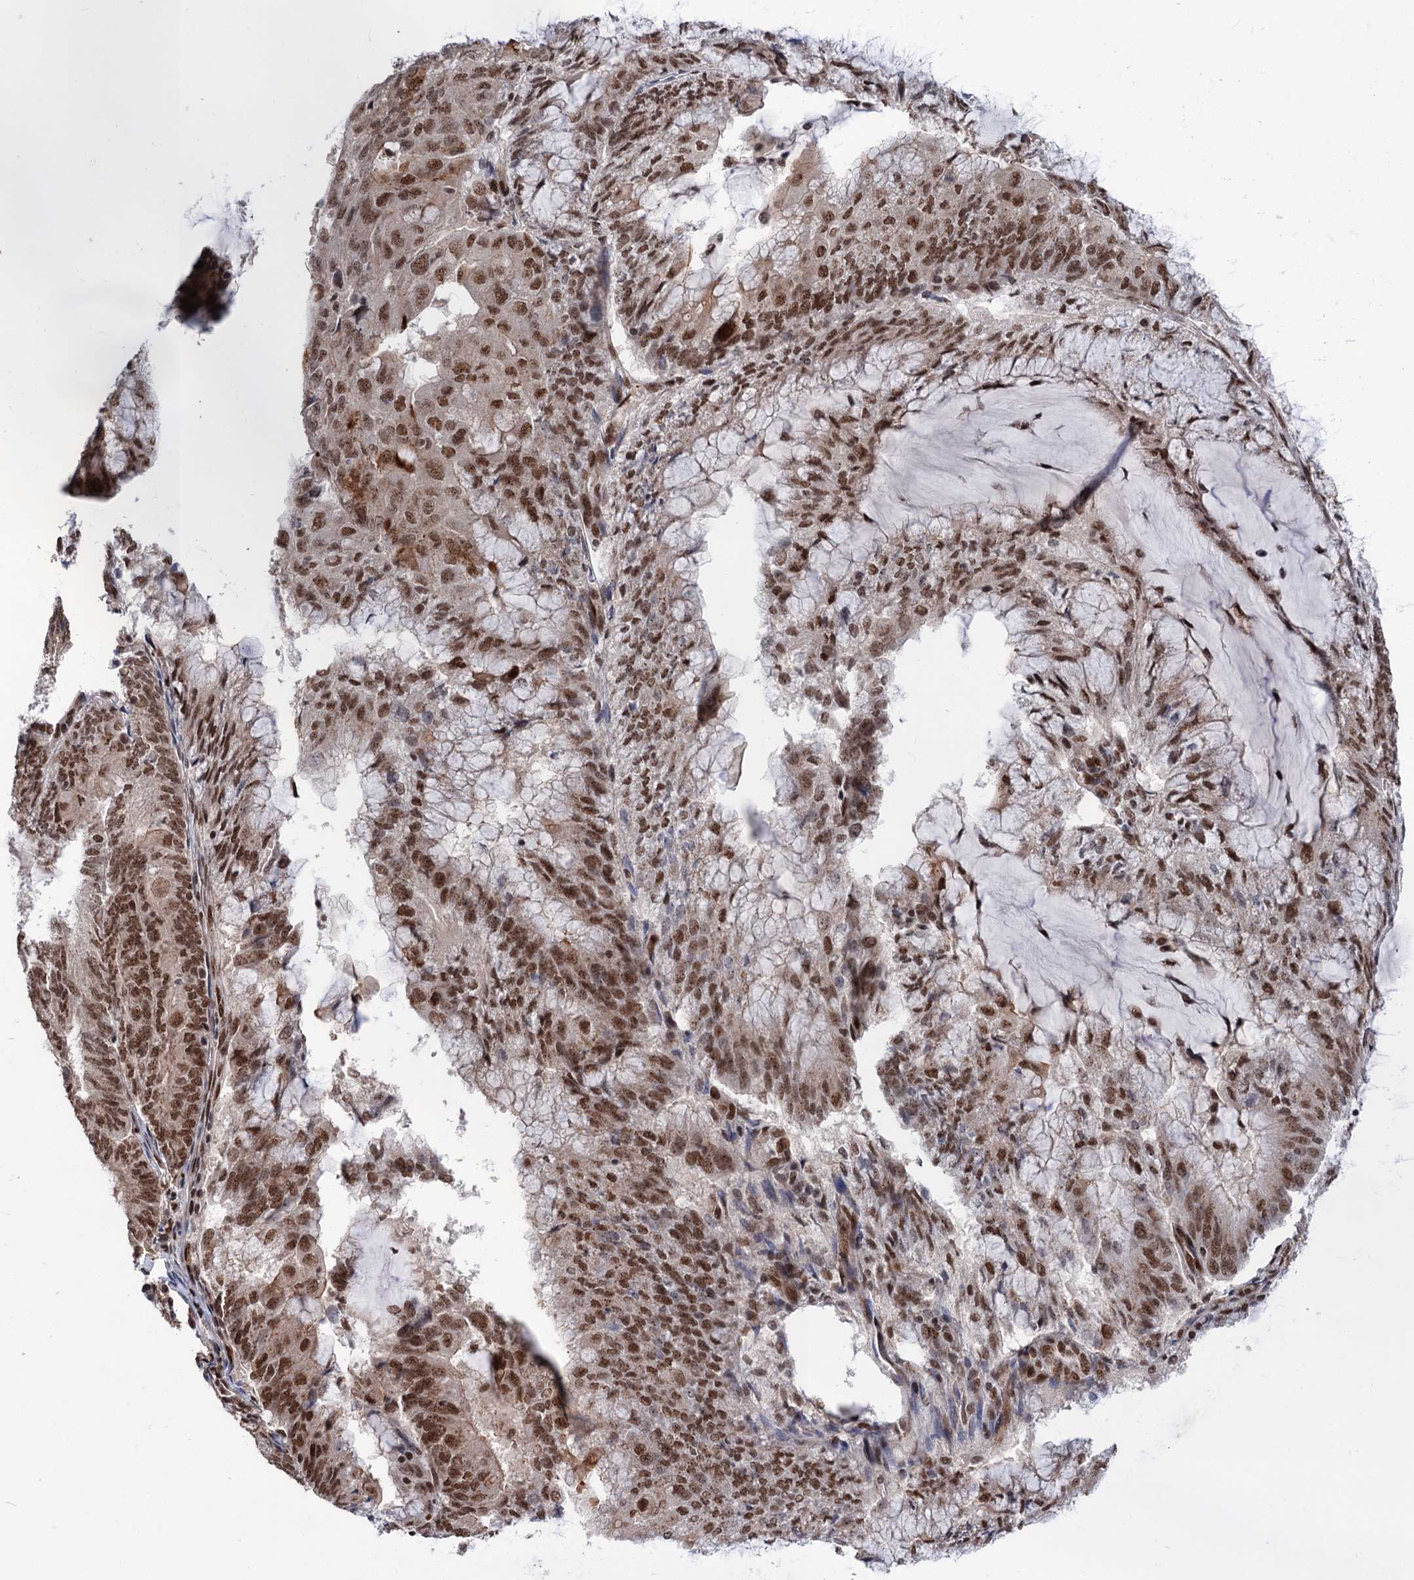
{"staining": {"intensity": "strong", "quantity": ">75%", "location": "cytoplasmic/membranous,nuclear"}, "tissue": "endometrial cancer", "cell_type": "Tumor cells", "image_type": "cancer", "snomed": [{"axis": "morphology", "description": "Adenocarcinoma, NOS"}, {"axis": "topography", "description": "Endometrium"}], "caption": "Immunohistochemical staining of endometrial cancer exhibits high levels of strong cytoplasmic/membranous and nuclear protein expression in approximately >75% of tumor cells.", "gene": "MAML1", "patient": {"sex": "female", "age": 81}}